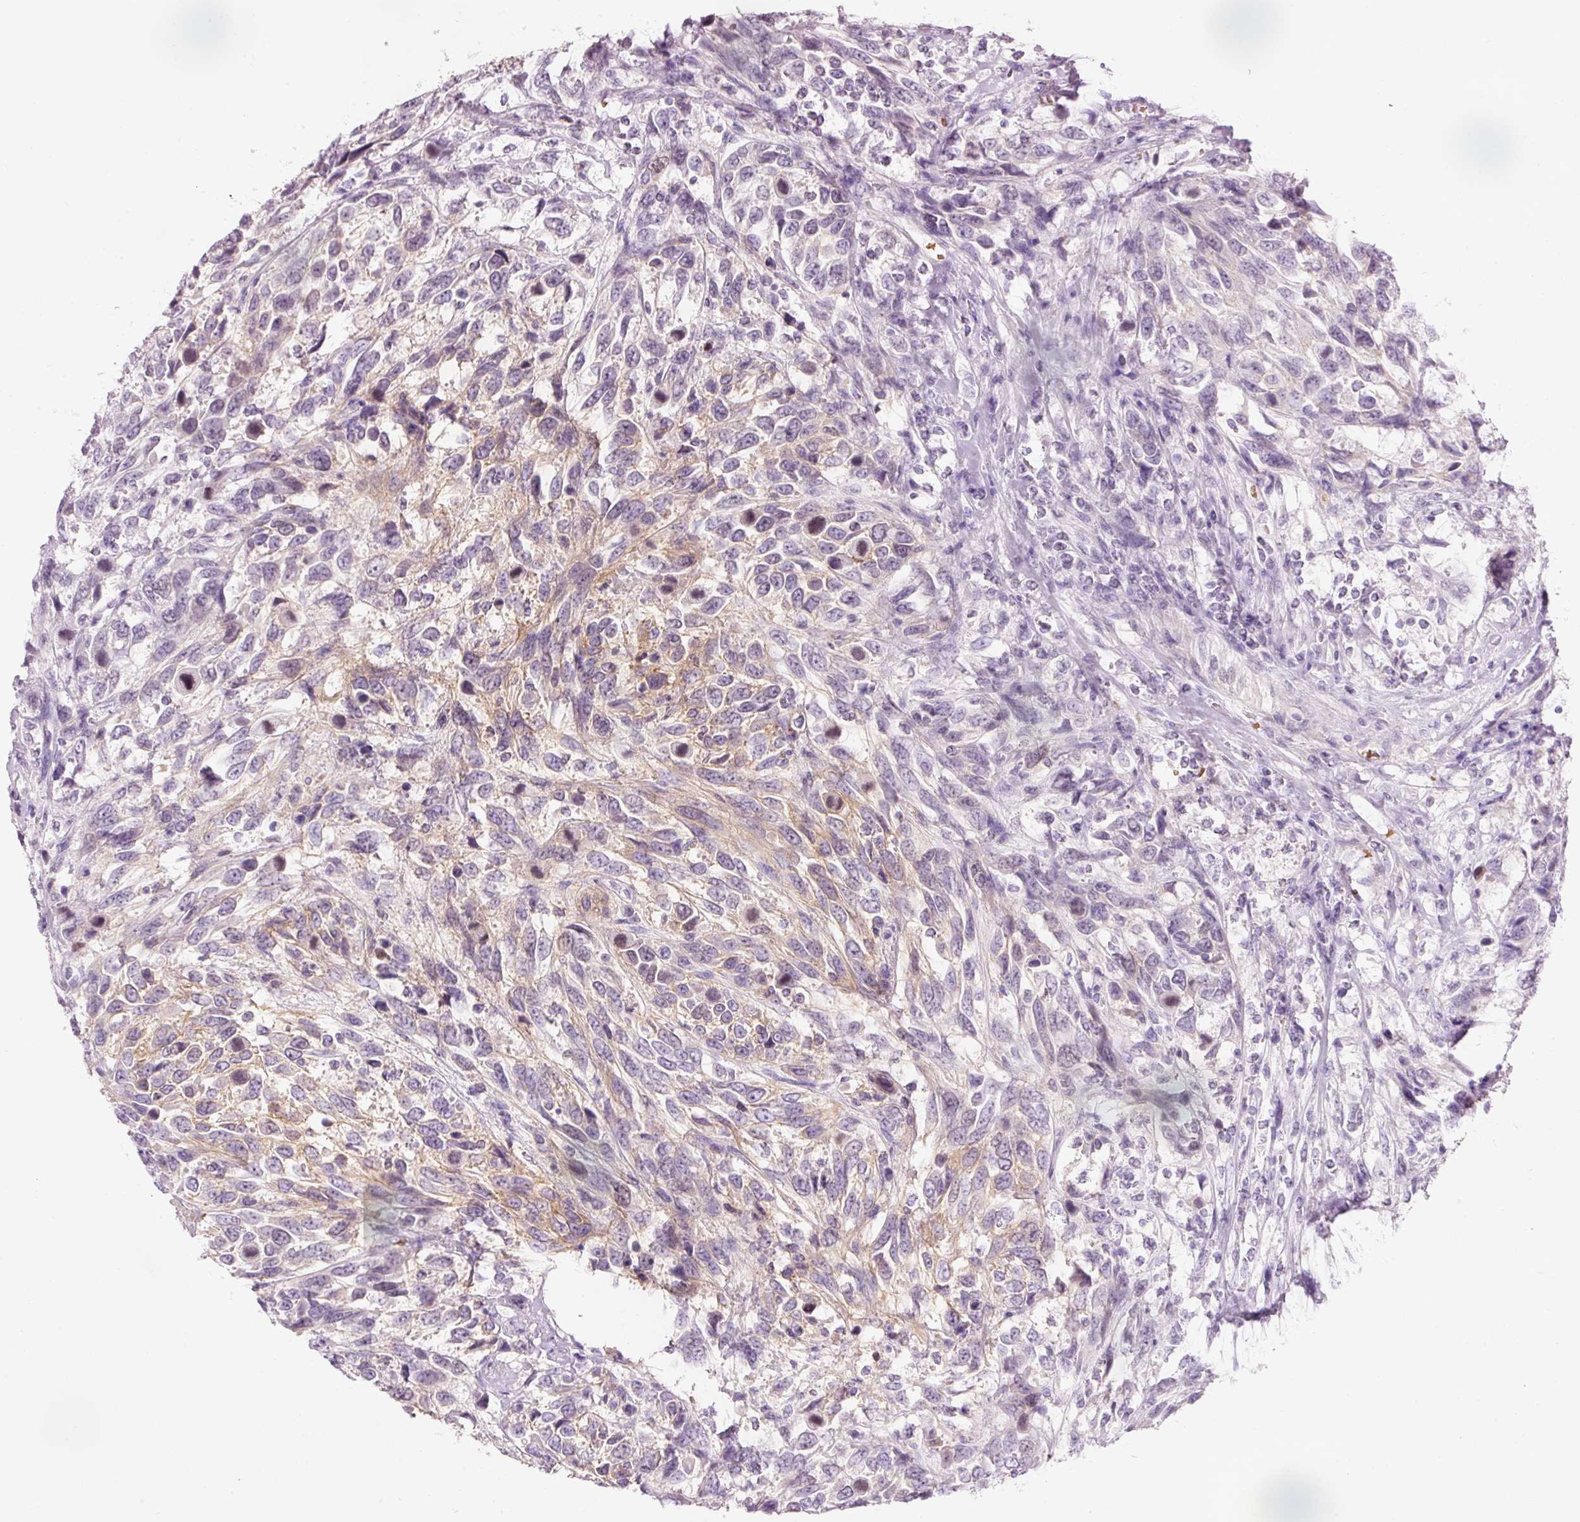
{"staining": {"intensity": "moderate", "quantity": "<25%", "location": "cytoplasmic/membranous"}, "tissue": "urothelial cancer", "cell_type": "Tumor cells", "image_type": "cancer", "snomed": [{"axis": "morphology", "description": "Urothelial carcinoma, High grade"}, {"axis": "topography", "description": "Urinary bladder"}], "caption": "The image exhibits immunohistochemical staining of urothelial cancer. There is moderate cytoplasmic/membranous expression is appreciated in about <25% of tumor cells.", "gene": "DHRS11", "patient": {"sex": "female", "age": 70}}